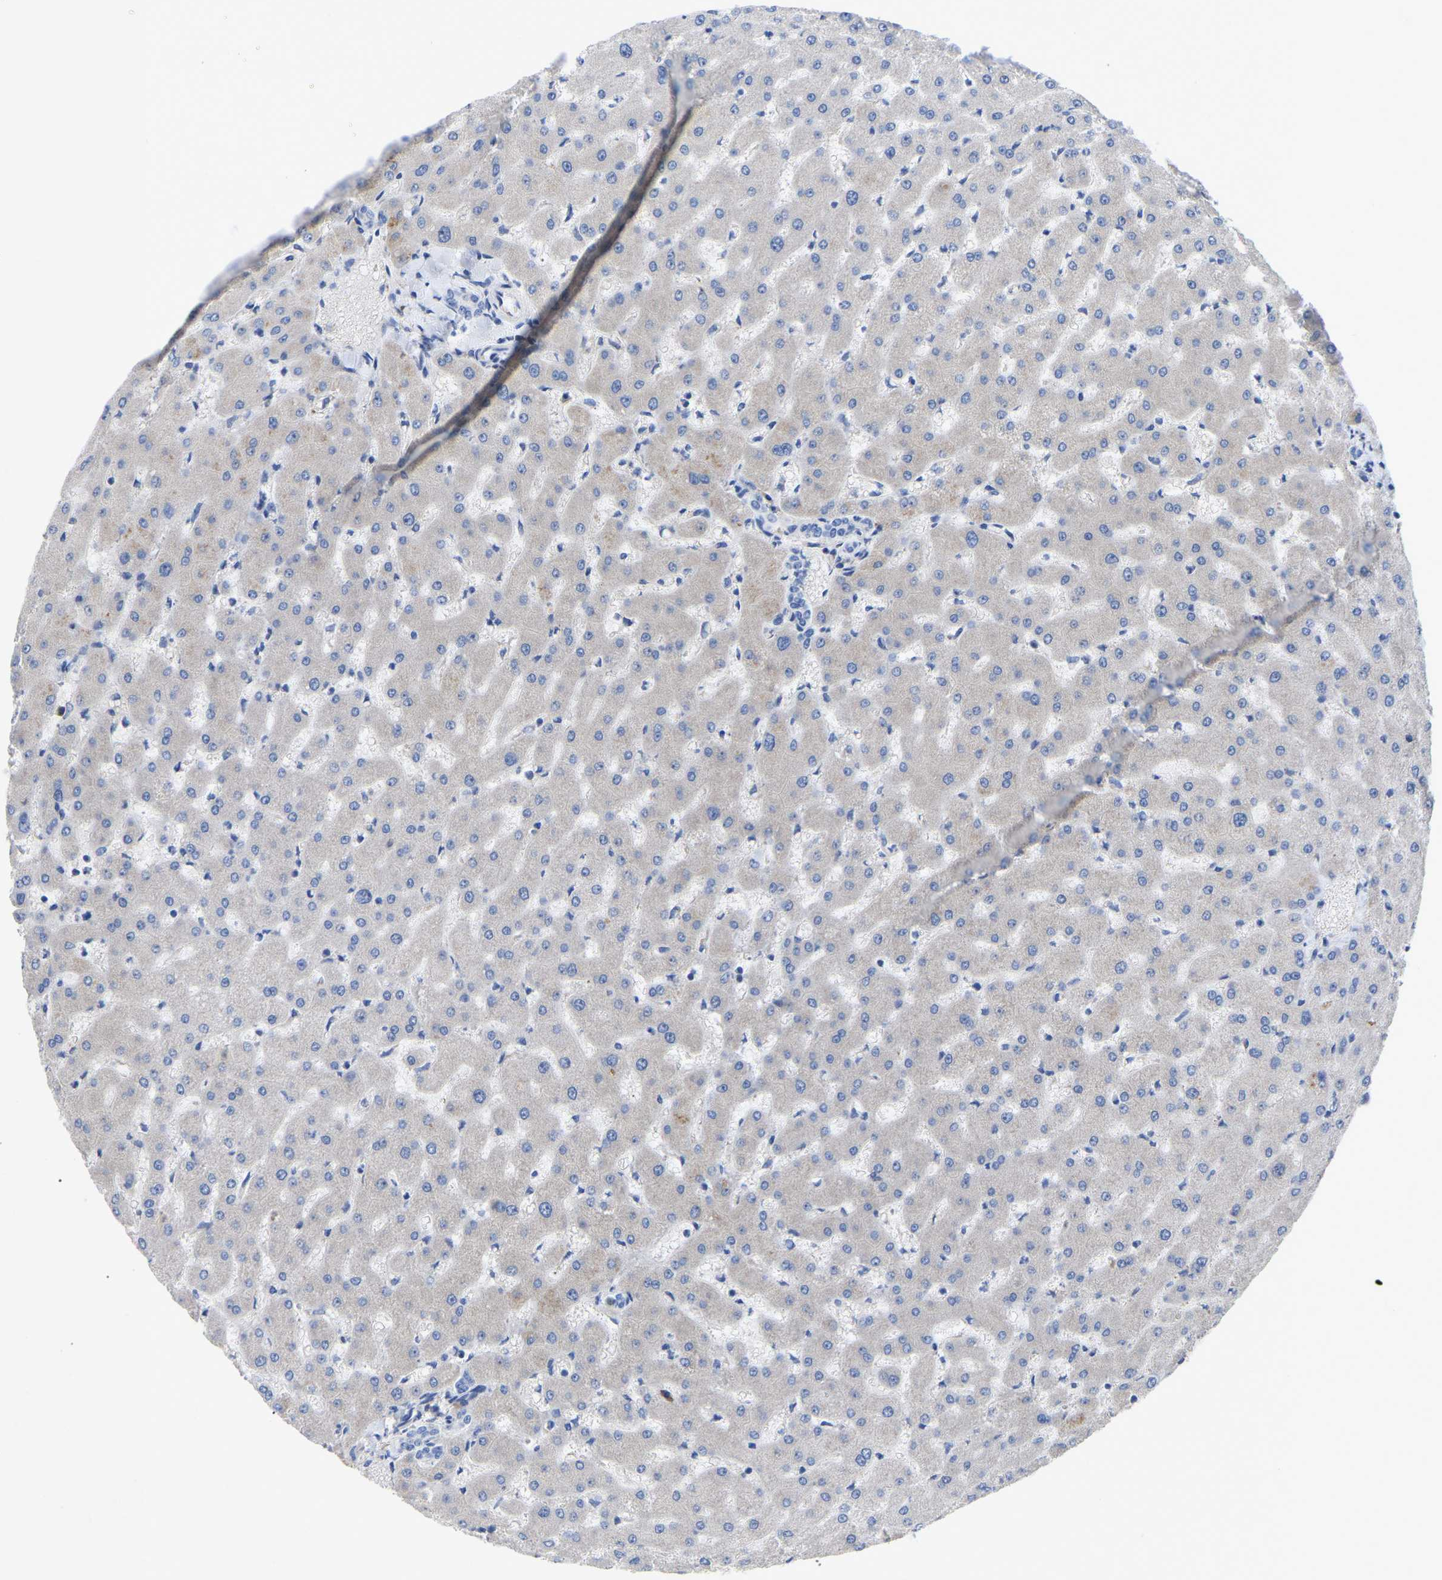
{"staining": {"intensity": "negative", "quantity": "none", "location": "none"}, "tissue": "liver", "cell_type": "Cholangiocytes", "image_type": "normal", "snomed": [{"axis": "morphology", "description": "Normal tissue, NOS"}, {"axis": "topography", "description": "Liver"}], "caption": "Human liver stained for a protein using immunohistochemistry demonstrates no staining in cholangiocytes.", "gene": "ABCA10", "patient": {"sex": "female", "age": 63}}